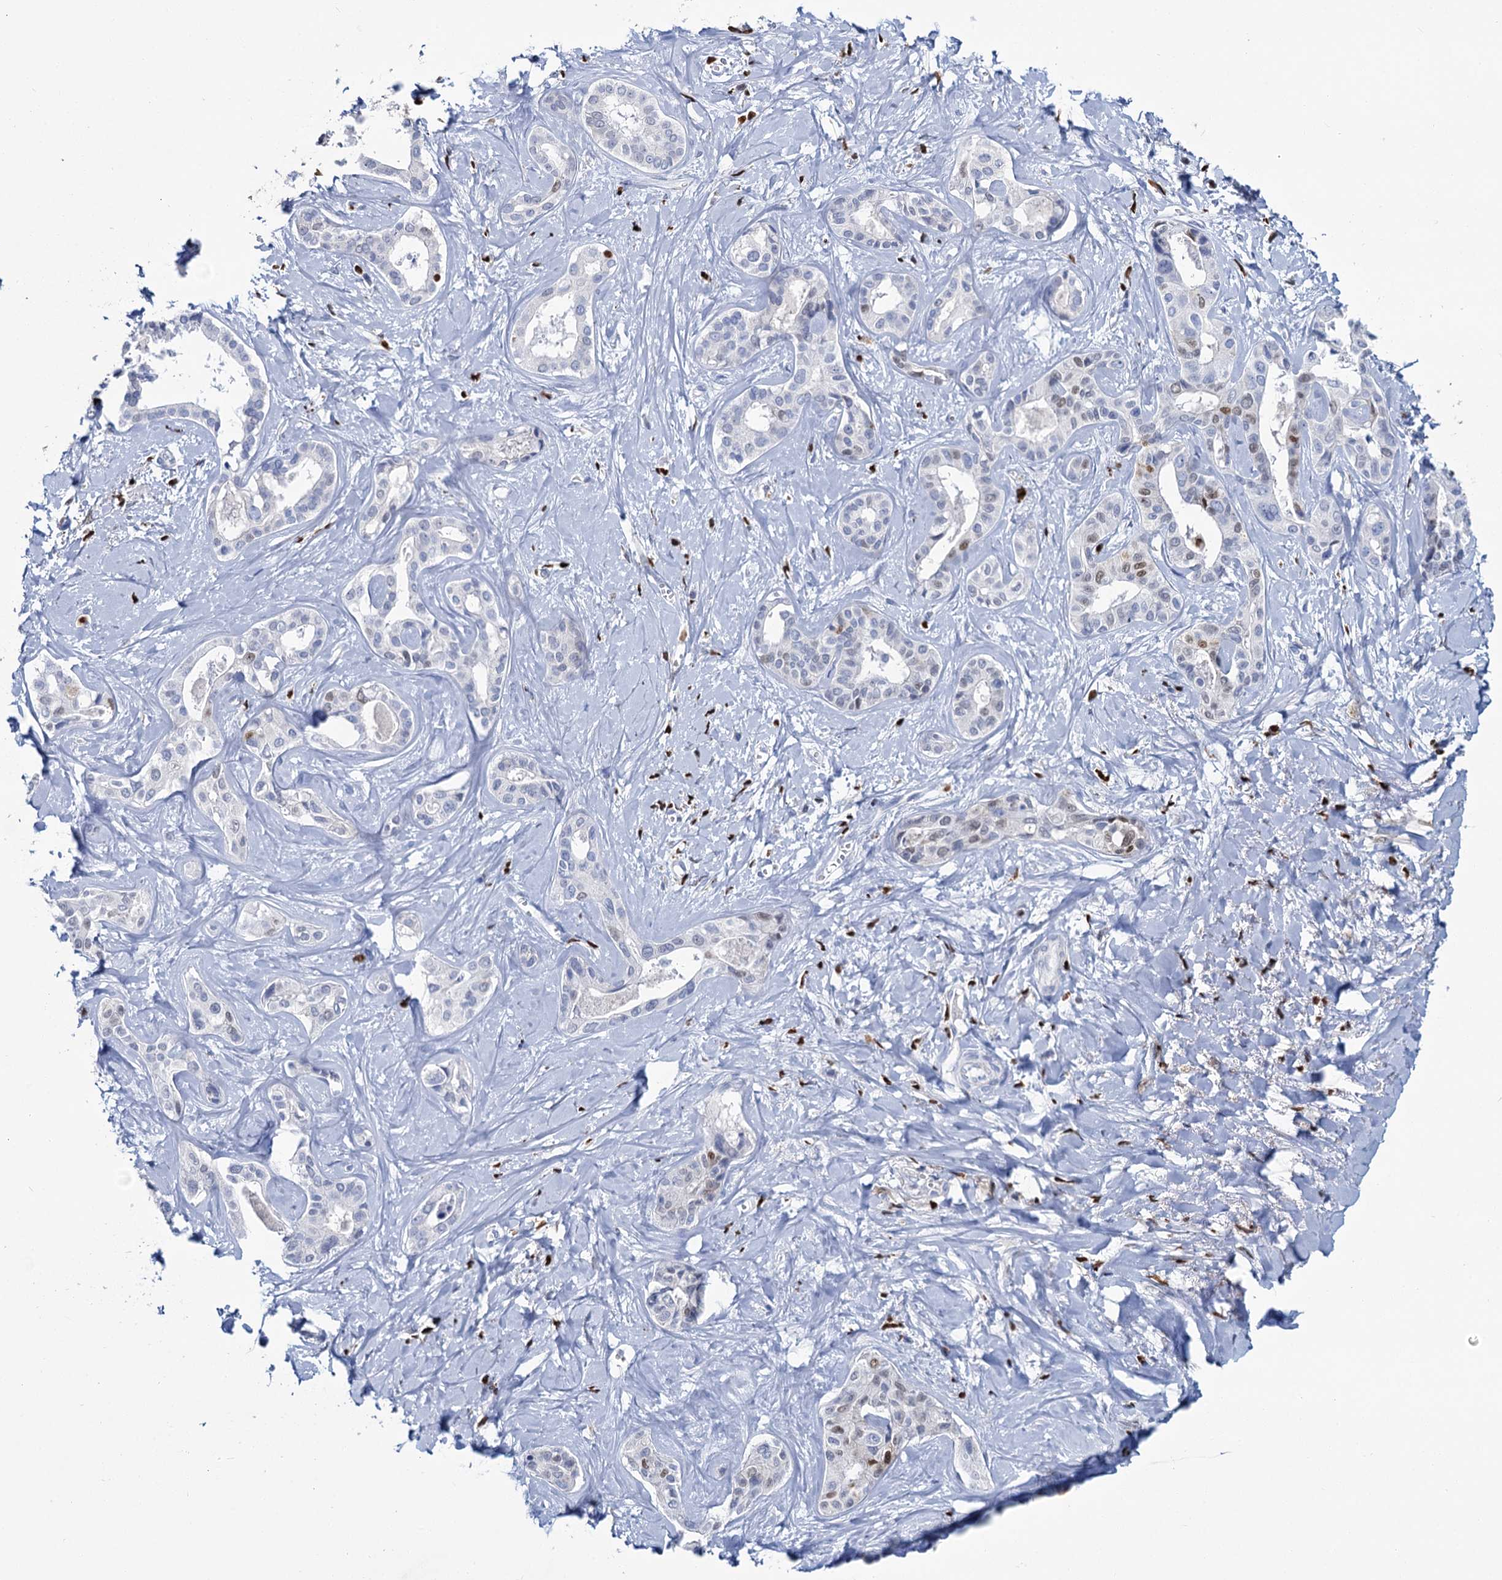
{"staining": {"intensity": "negative", "quantity": "none", "location": "none"}, "tissue": "liver cancer", "cell_type": "Tumor cells", "image_type": "cancer", "snomed": [{"axis": "morphology", "description": "Cholangiocarcinoma"}, {"axis": "topography", "description": "Liver"}], "caption": "Cholangiocarcinoma (liver) was stained to show a protein in brown. There is no significant expression in tumor cells. Nuclei are stained in blue.", "gene": "CELF2", "patient": {"sex": "female", "age": 77}}